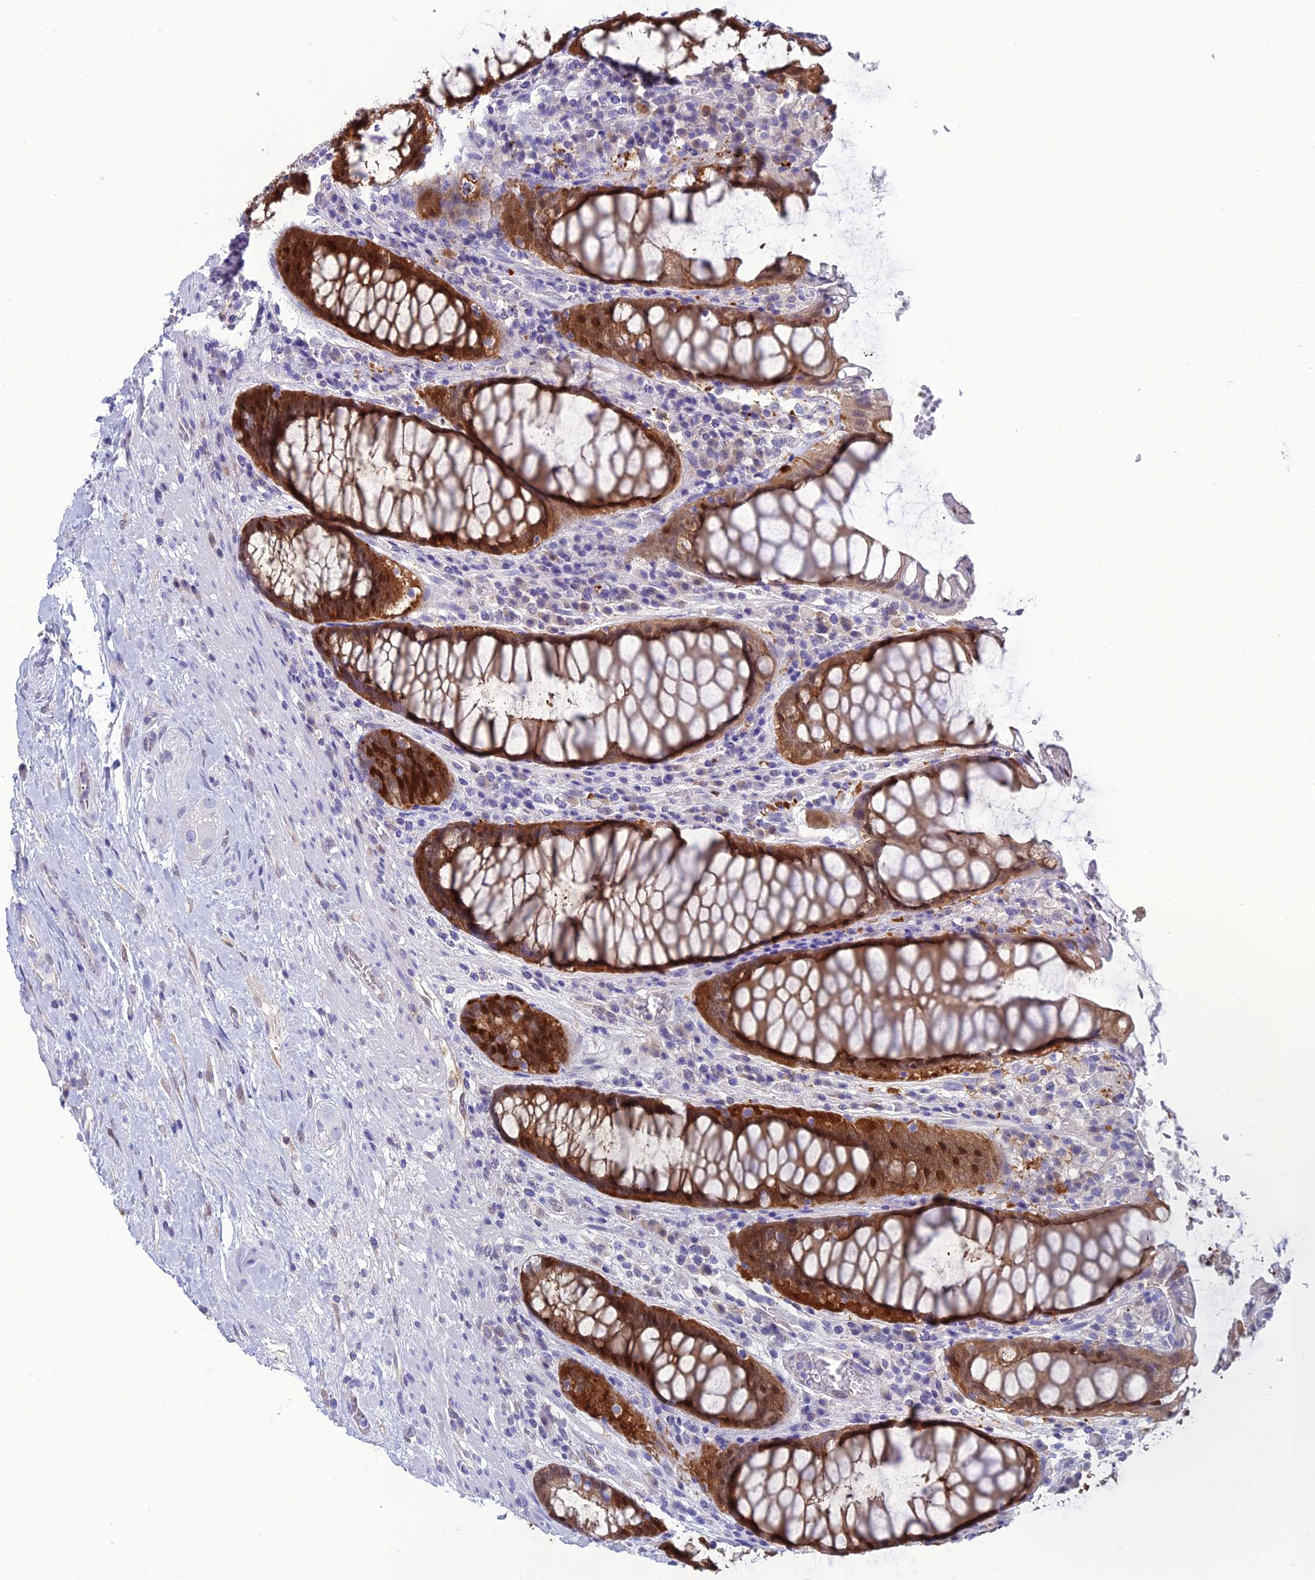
{"staining": {"intensity": "moderate", "quantity": ">75%", "location": "cytoplasmic/membranous"}, "tissue": "rectum", "cell_type": "Glandular cells", "image_type": "normal", "snomed": [{"axis": "morphology", "description": "Normal tissue, NOS"}, {"axis": "topography", "description": "Rectum"}], "caption": "This is a histology image of immunohistochemistry staining of unremarkable rectum, which shows moderate positivity in the cytoplasmic/membranous of glandular cells.", "gene": "GNPNAT1", "patient": {"sex": "male", "age": 64}}